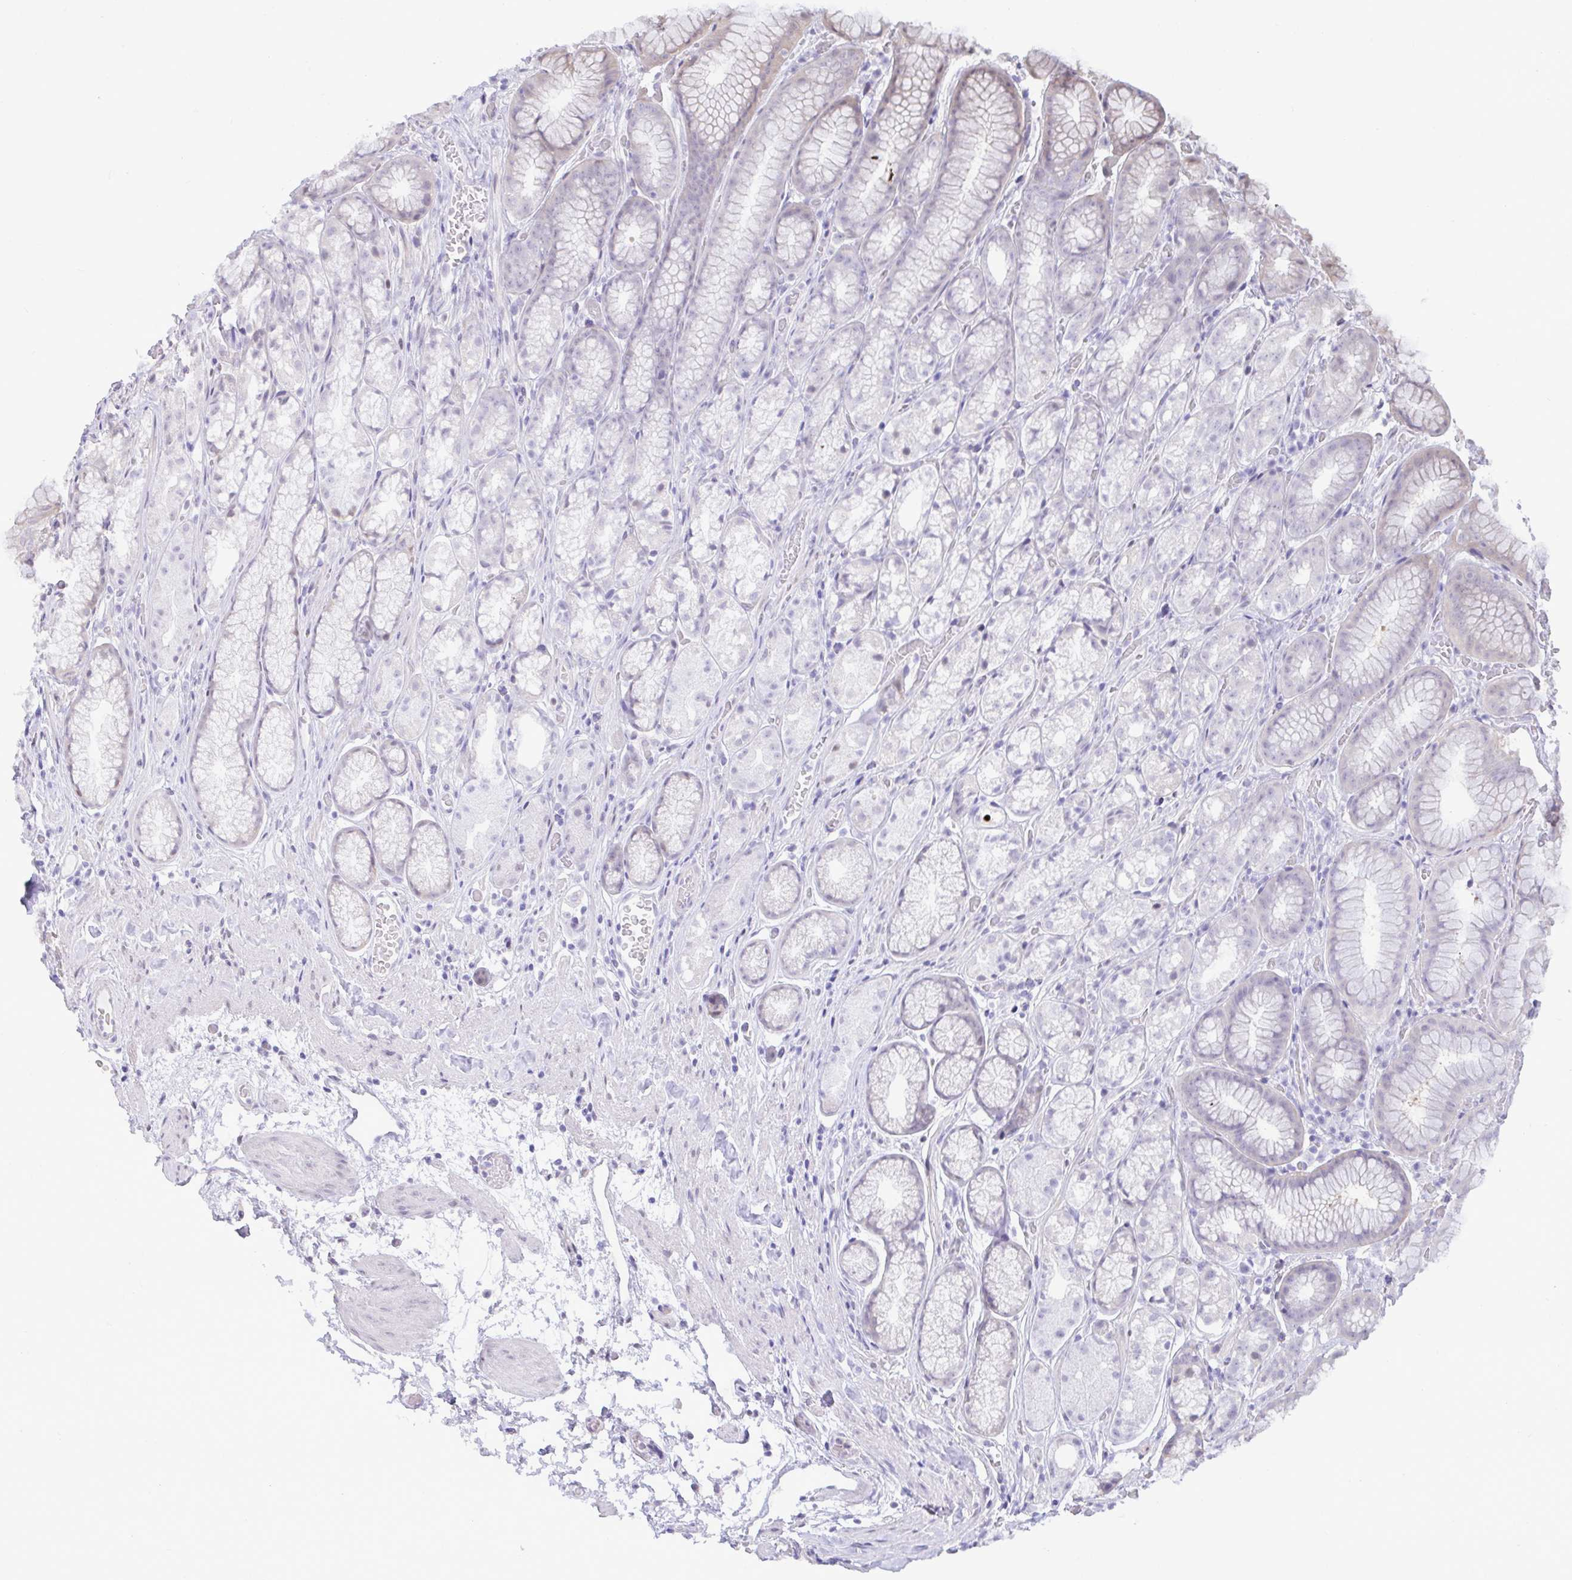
{"staining": {"intensity": "weak", "quantity": "<25%", "location": "nuclear"}, "tissue": "stomach", "cell_type": "Glandular cells", "image_type": "normal", "snomed": [{"axis": "morphology", "description": "Normal tissue, NOS"}, {"axis": "topography", "description": "Smooth muscle"}, {"axis": "topography", "description": "Stomach"}], "caption": "Stomach stained for a protein using immunohistochemistry (IHC) reveals no staining glandular cells.", "gene": "ZNF485", "patient": {"sex": "male", "age": 70}}